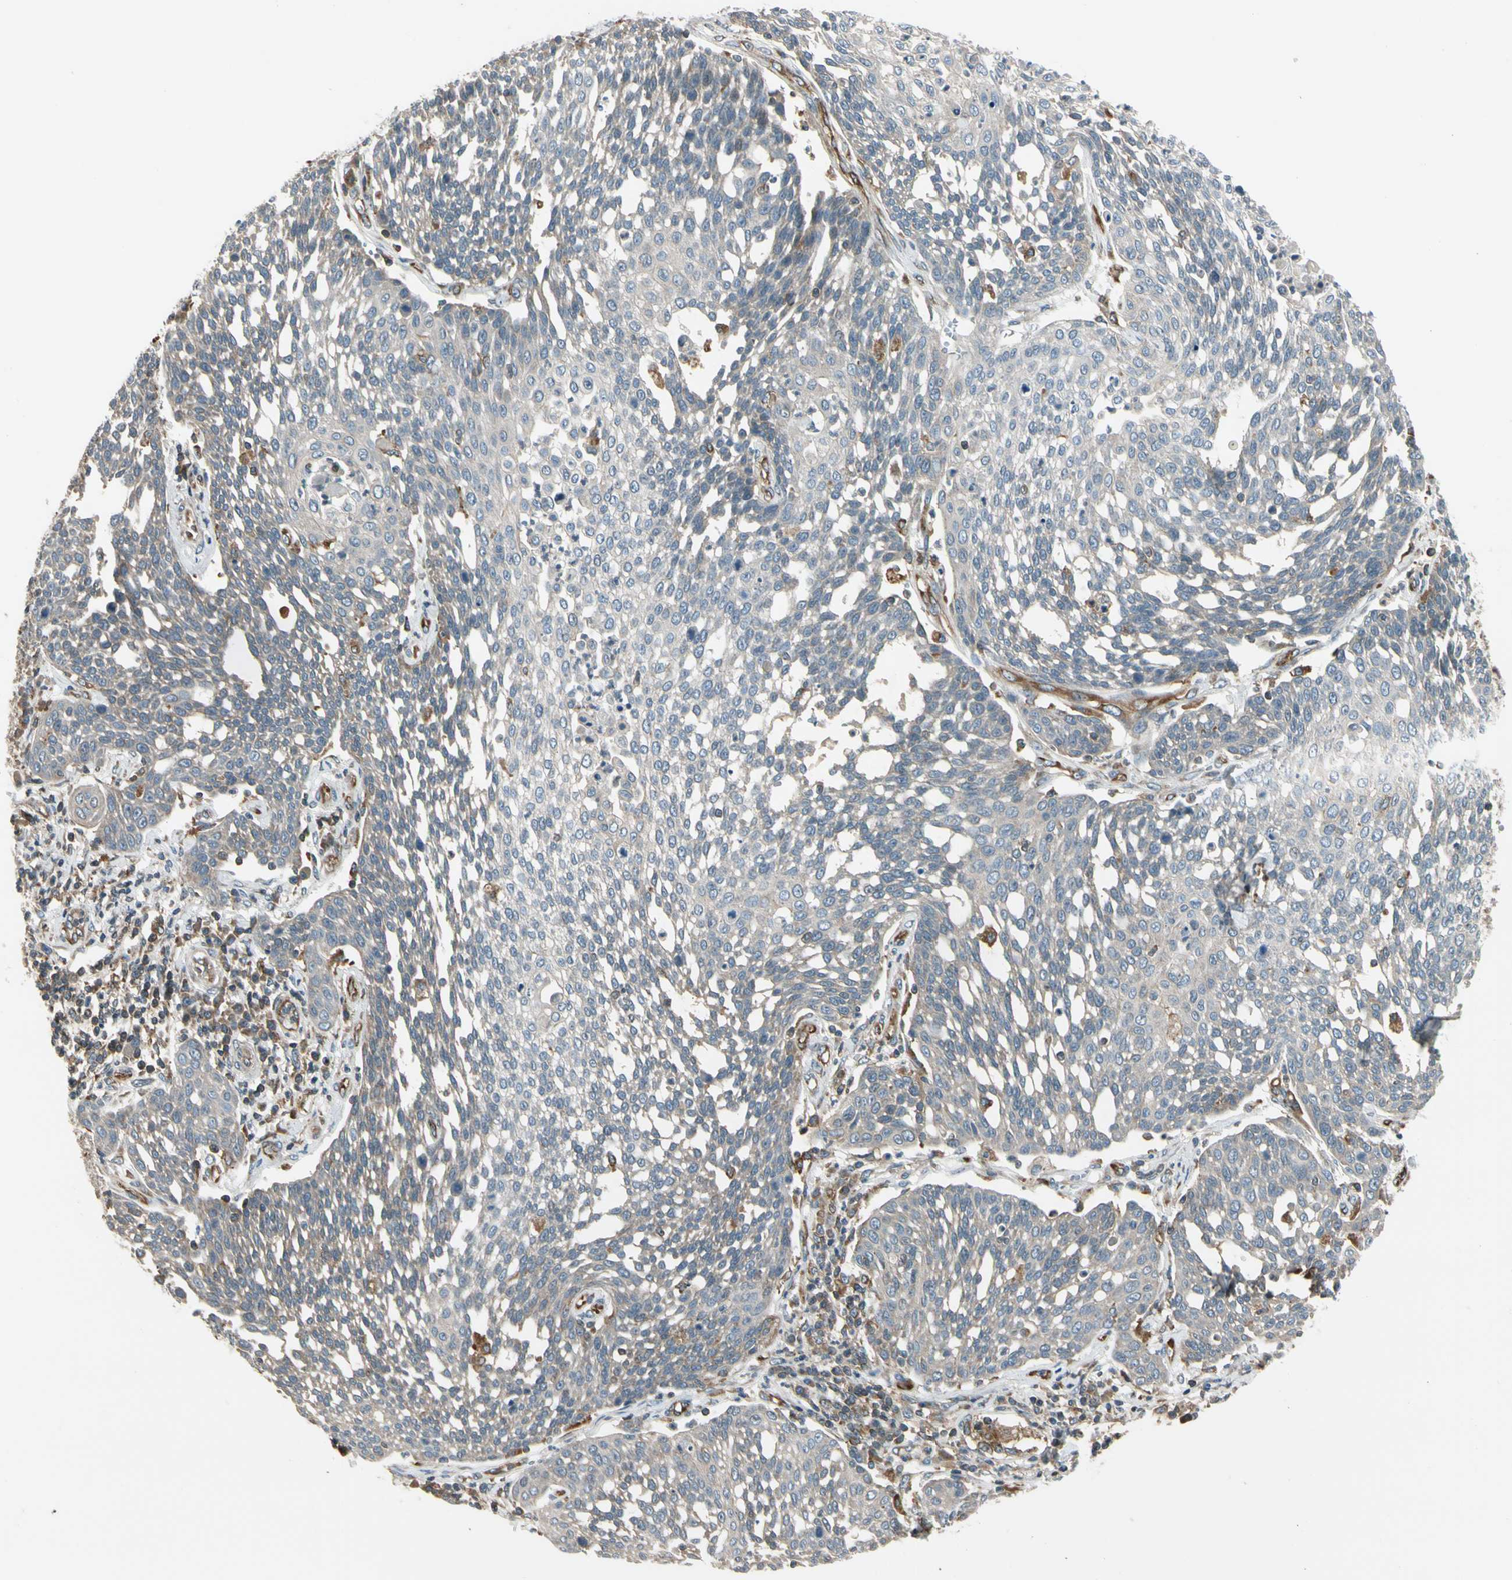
{"staining": {"intensity": "weak", "quantity": "25%-75%", "location": "cytoplasmic/membranous"}, "tissue": "cervical cancer", "cell_type": "Tumor cells", "image_type": "cancer", "snomed": [{"axis": "morphology", "description": "Squamous cell carcinoma, NOS"}, {"axis": "topography", "description": "Cervix"}], "caption": "Cervical cancer (squamous cell carcinoma) tissue exhibits weak cytoplasmic/membranous staining in approximately 25%-75% of tumor cells, visualized by immunohistochemistry. (Brightfield microscopy of DAB IHC at high magnification).", "gene": "TRIO", "patient": {"sex": "female", "age": 34}}